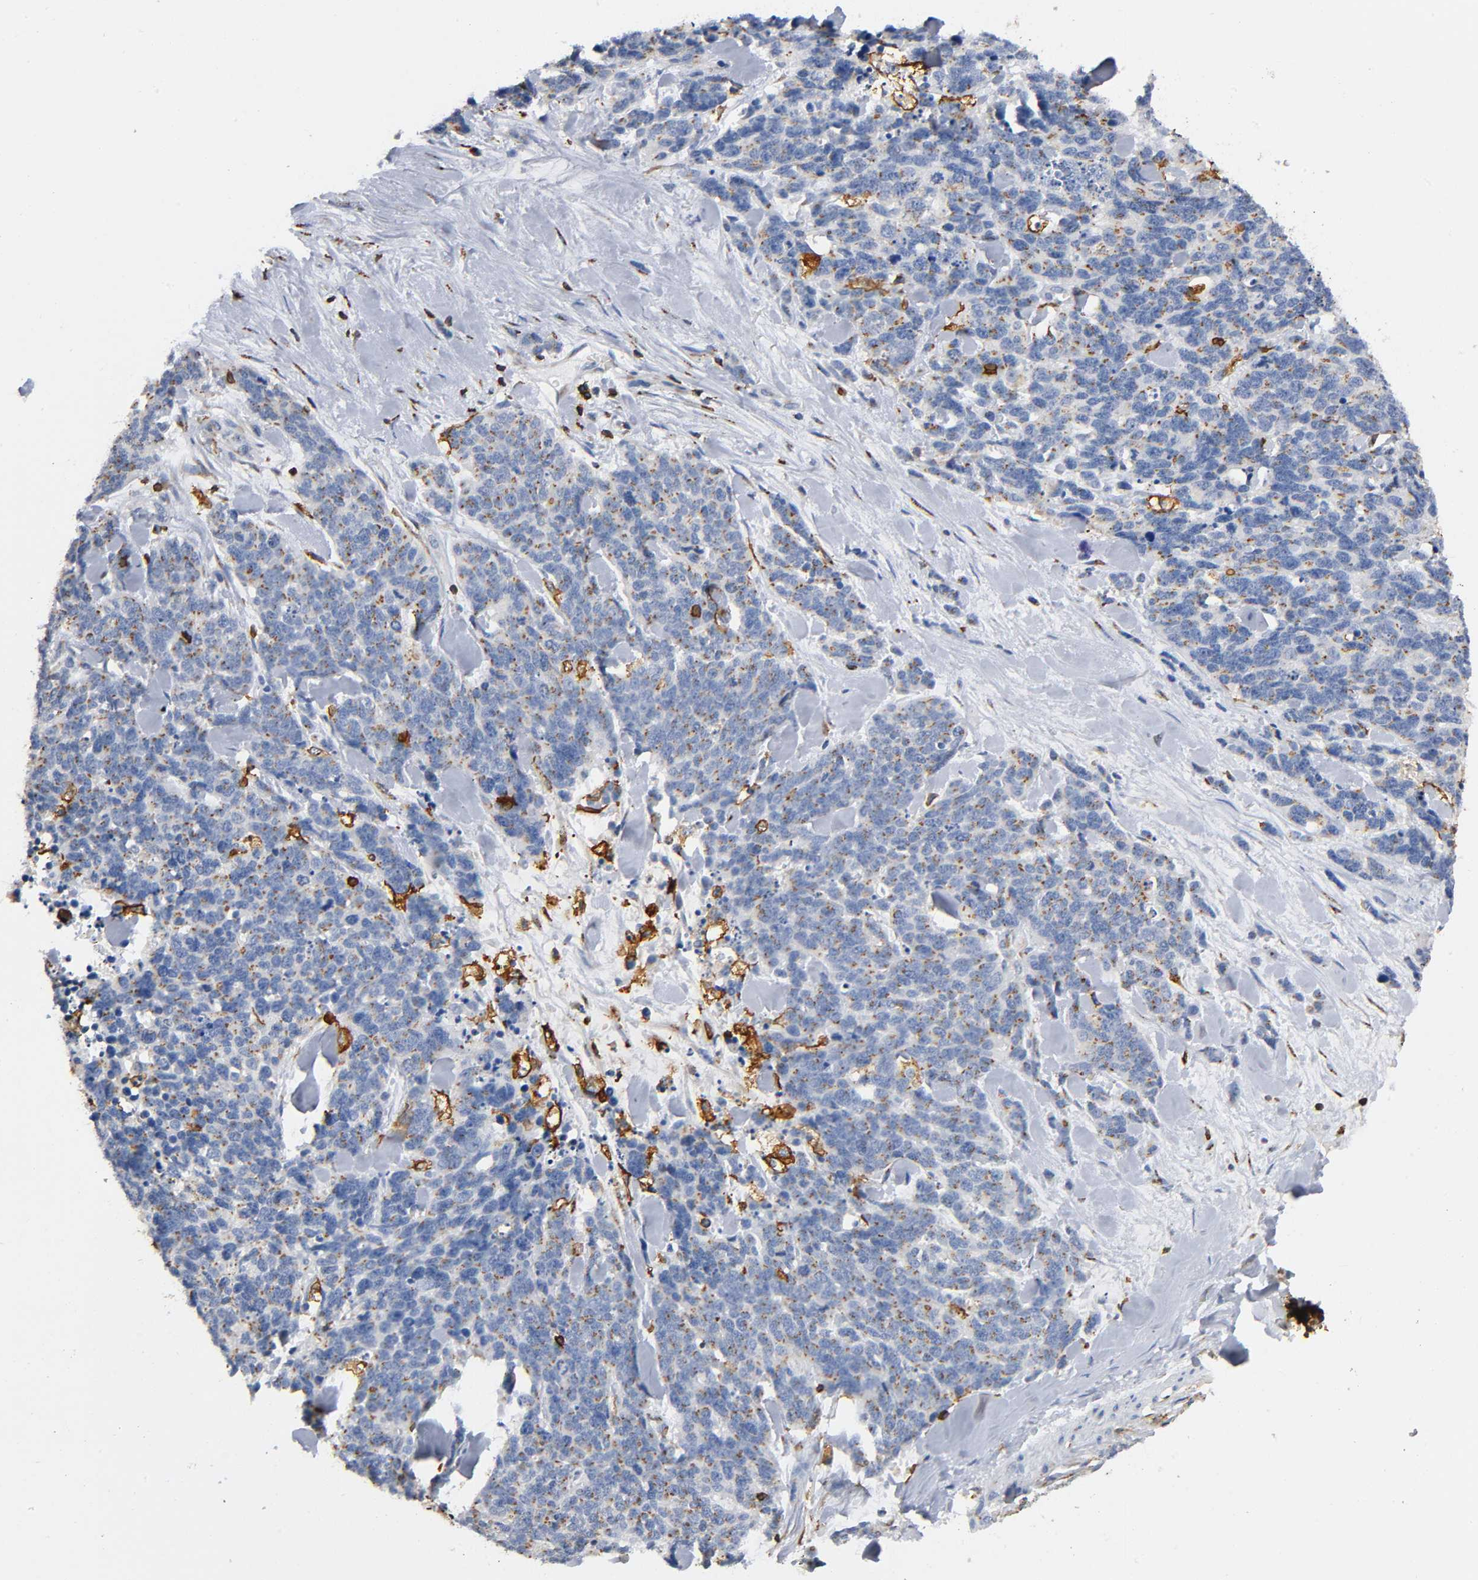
{"staining": {"intensity": "moderate", "quantity": ">75%", "location": "cytoplasmic/membranous"}, "tissue": "lung cancer", "cell_type": "Tumor cells", "image_type": "cancer", "snomed": [{"axis": "morphology", "description": "Neoplasm, malignant, NOS"}, {"axis": "topography", "description": "Lung"}], "caption": "Tumor cells demonstrate medium levels of moderate cytoplasmic/membranous staining in approximately >75% of cells in lung cancer (neoplasm (malignant)).", "gene": "CAPN10", "patient": {"sex": "female", "age": 58}}